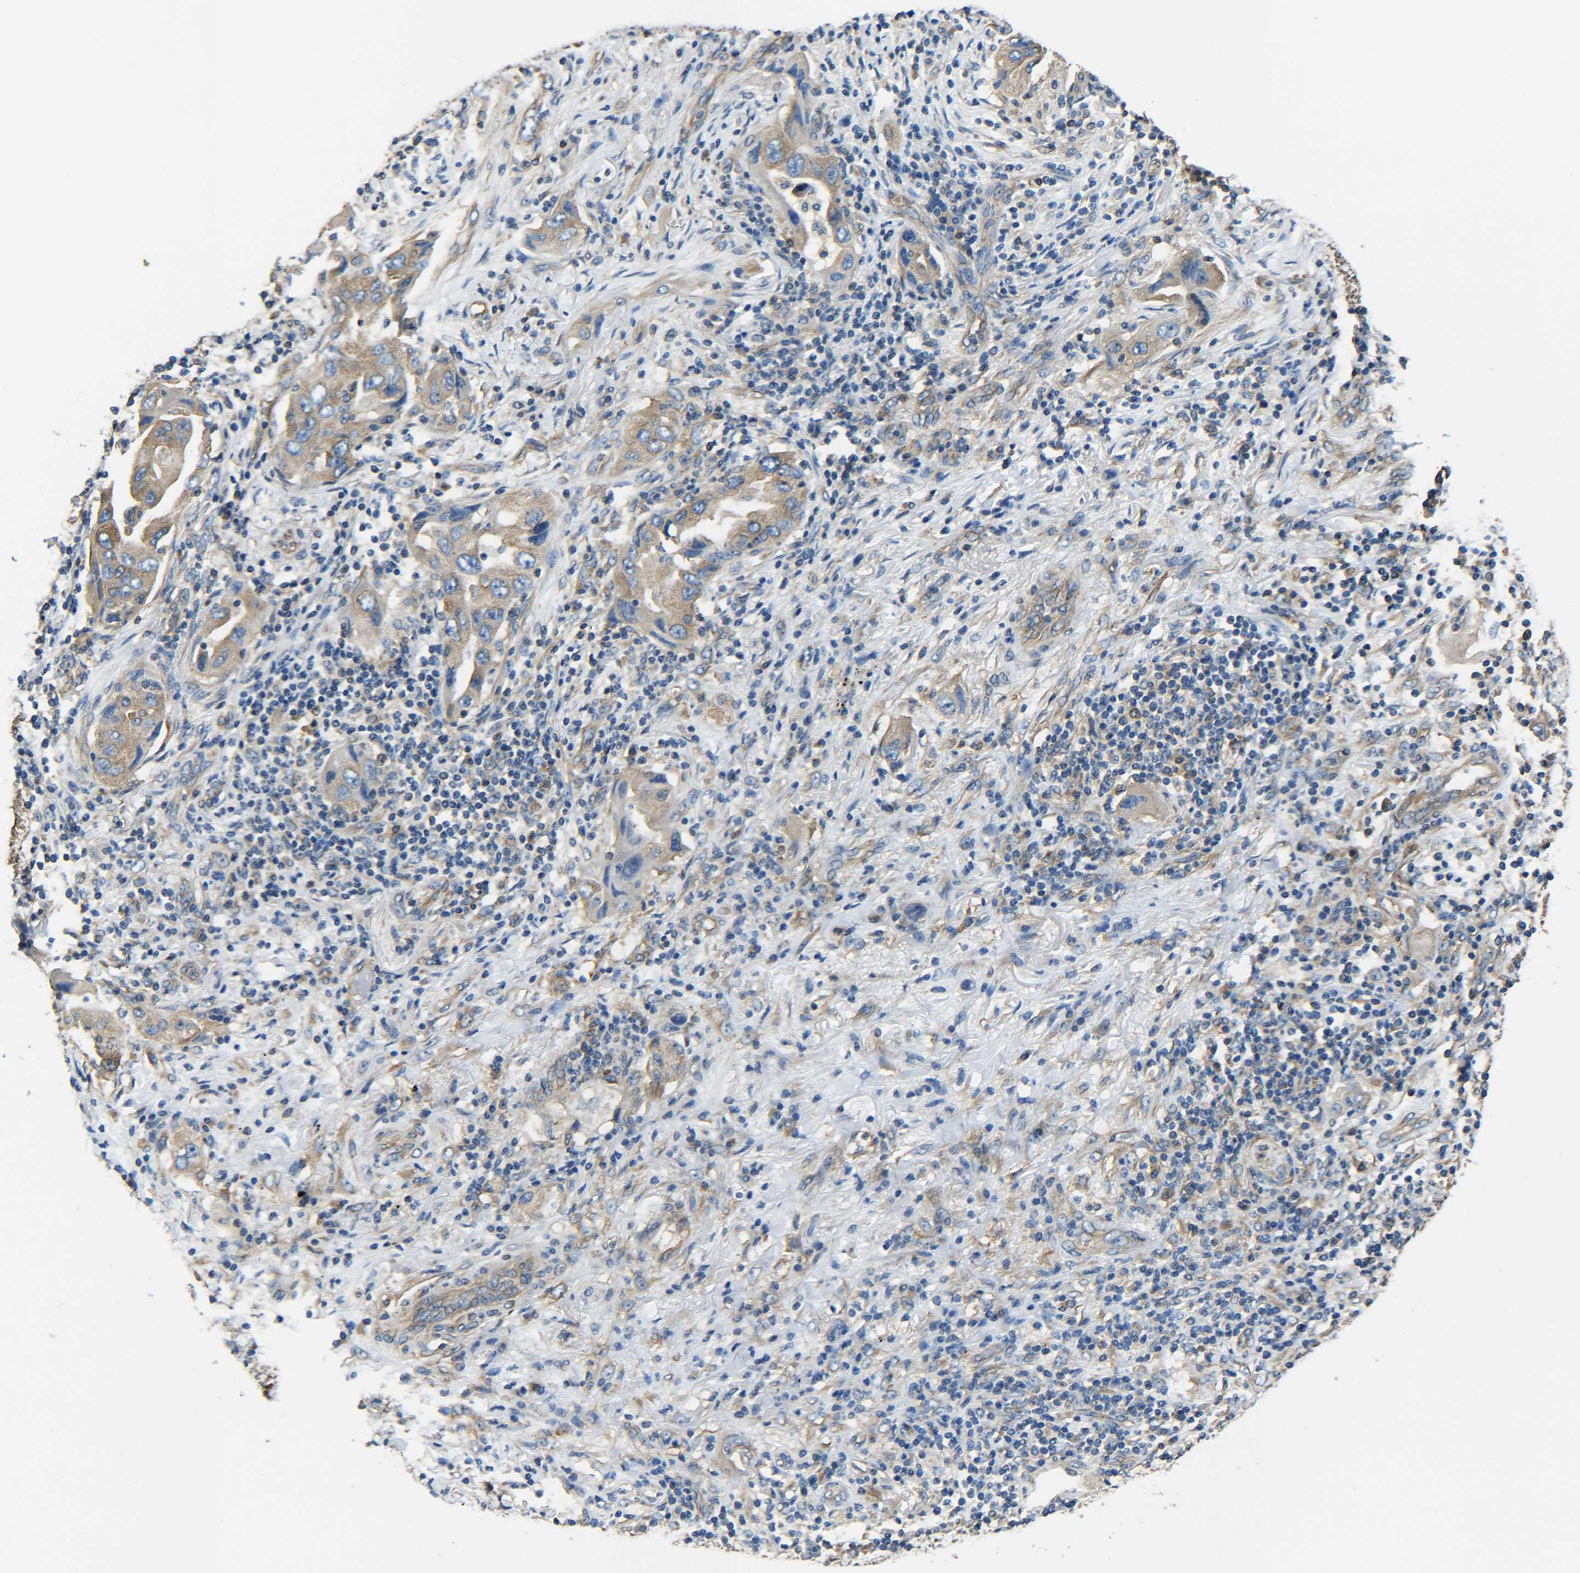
{"staining": {"intensity": "moderate", "quantity": ">75%", "location": "cytoplasmic/membranous"}, "tissue": "lung cancer", "cell_type": "Tumor cells", "image_type": "cancer", "snomed": [{"axis": "morphology", "description": "Adenocarcinoma, NOS"}, {"axis": "topography", "description": "Lung"}], "caption": "Immunohistochemical staining of human lung cancer displays medium levels of moderate cytoplasmic/membranous expression in approximately >75% of tumor cells. (DAB IHC with brightfield microscopy, high magnification).", "gene": "TUBB", "patient": {"sex": "female", "age": 65}}